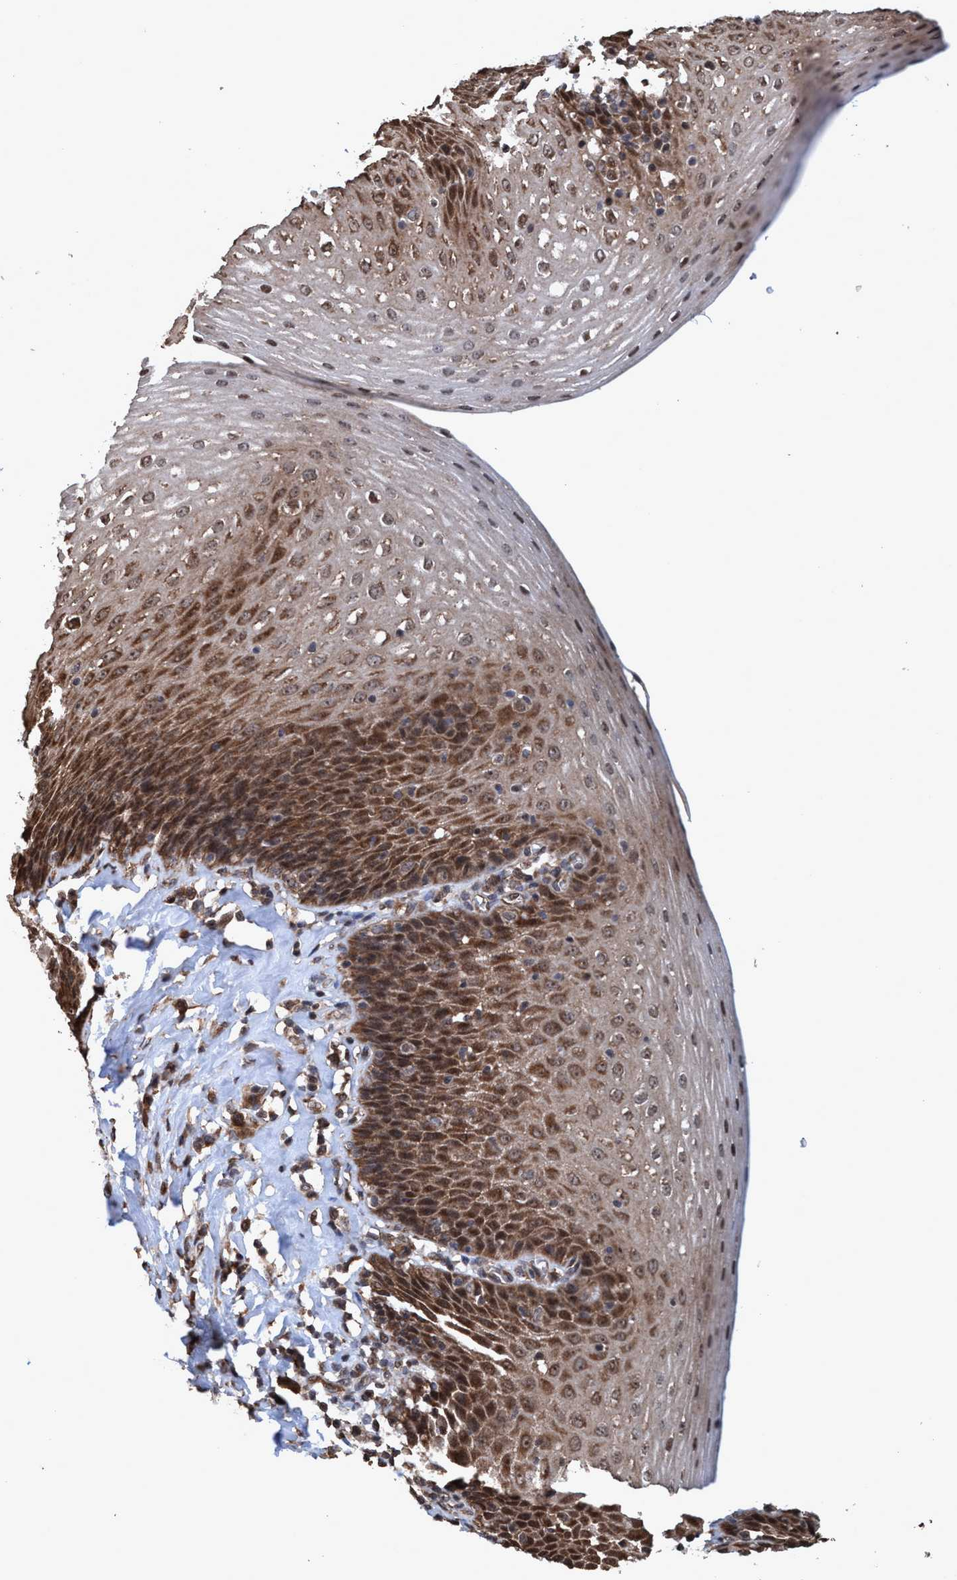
{"staining": {"intensity": "strong", "quantity": ">75%", "location": "cytoplasmic/membranous,nuclear"}, "tissue": "esophagus", "cell_type": "Squamous epithelial cells", "image_type": "normal", "snomed": [{"axis": "morphology", "description": "Normal tissue, NOS"}, {"axis": "topography", "description": "Esophagus"}], "caption": "Protein analysis of benign esophagus demonstrates strong cytoplasmic/membranous,nuclear staining in approximately >75% of squamous epithelial cells. The staining was performed using DAB, with brown indicating positive protein expression. Nuclei are stained blue with hematoxylin.", "gene": "TRPC7", "patient": {"sex": "female", "age": 61}}